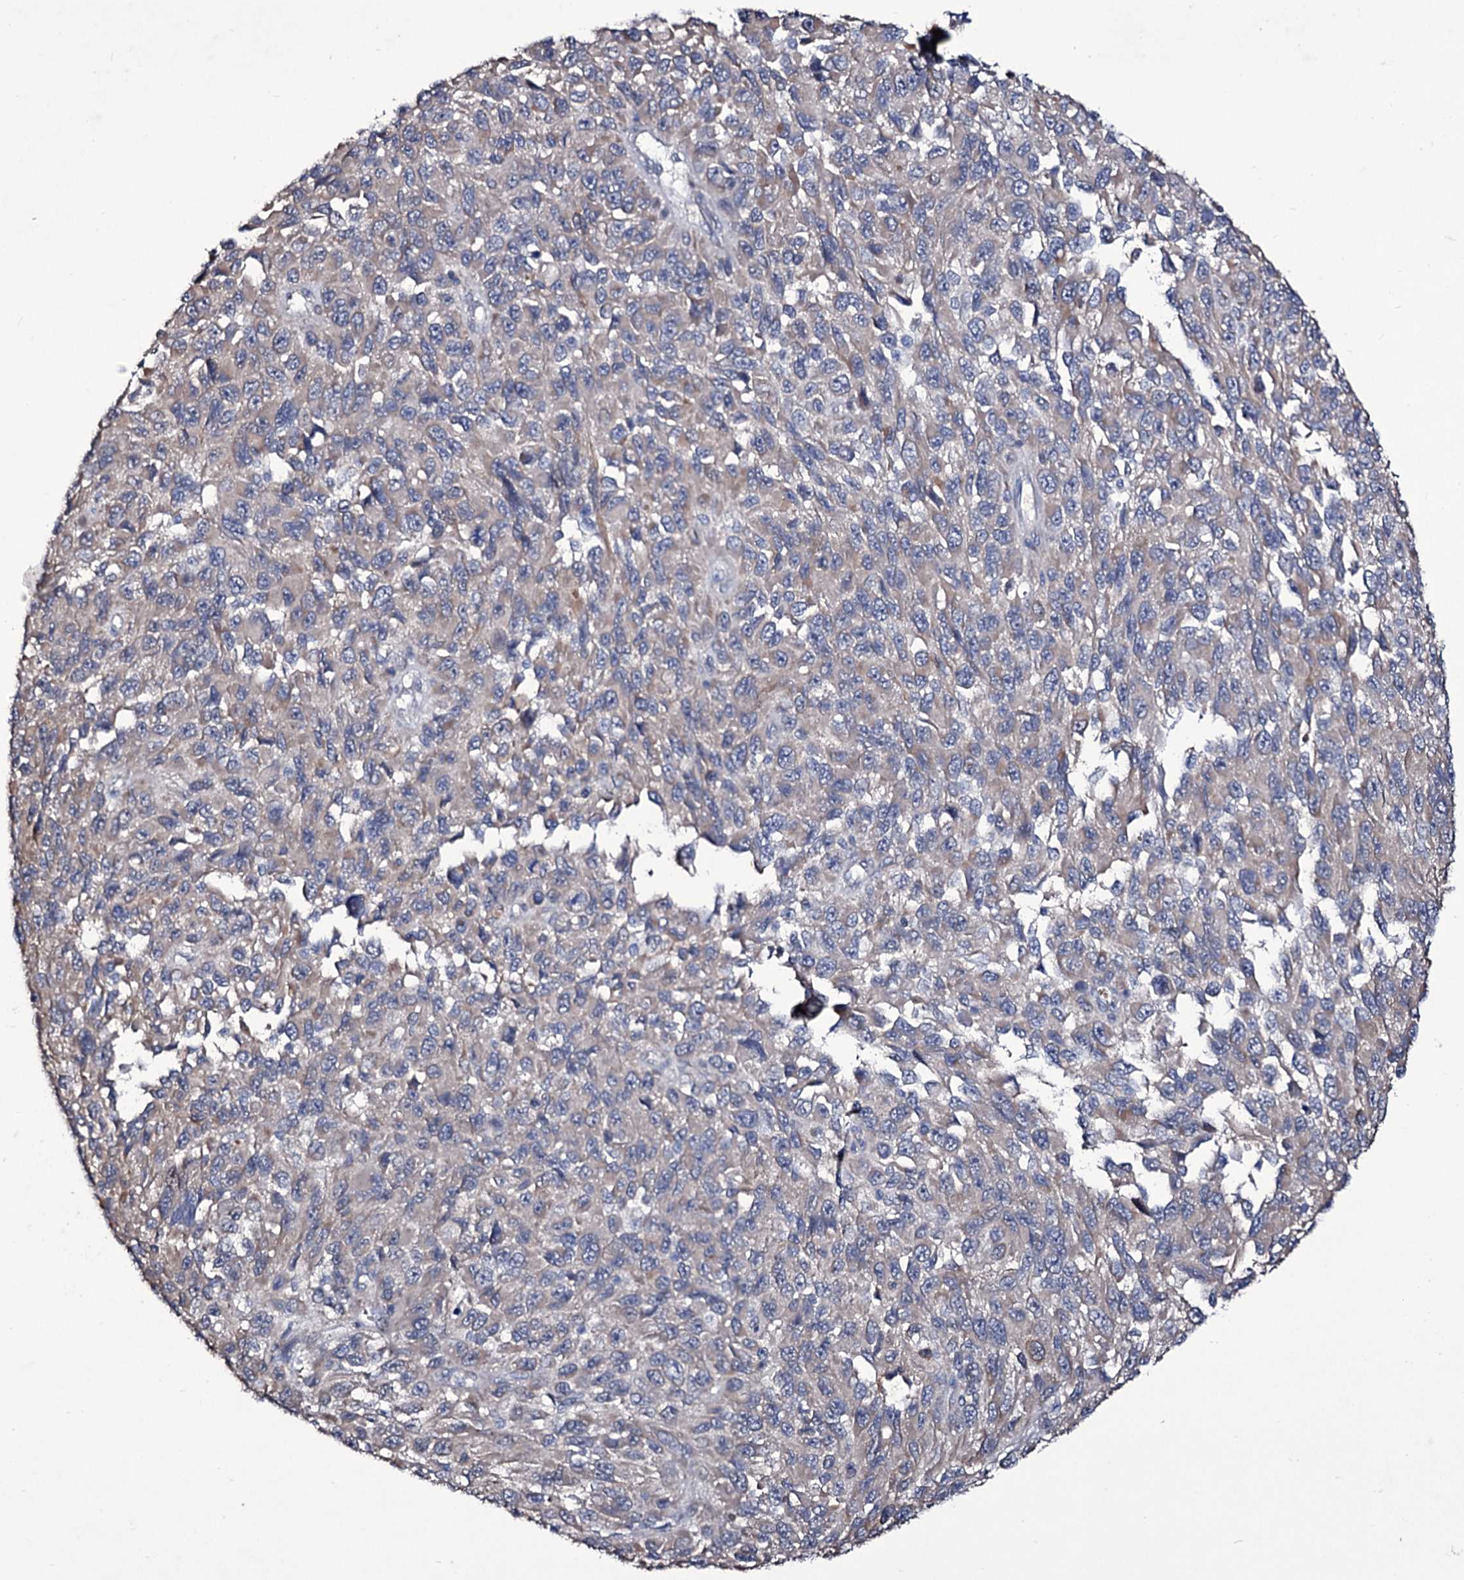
{"staining": {"intensity": "negative", "quantity": "none", "location": "none"}, "tissue": "melanoma", "cell_type": "Tumor cells", "image_type": "cancer", "snomed": [{"axis": "morphology", "description": "Normal tissue, NOS"}, {"axis": "morphology", "description": "Malignant melanoma, NOS"}, {"axis": "topography", "description": "Skin"}], "caption": "A high-resolution image shows IHC staining of malignant melanoma, which demonstrates no significant staining in tumor cells. (Immunohistochemistry, brightfield microscopy, high magnification).", "gene": "TUBGCP5", "patient": {"sex": "female", "age": 96}}